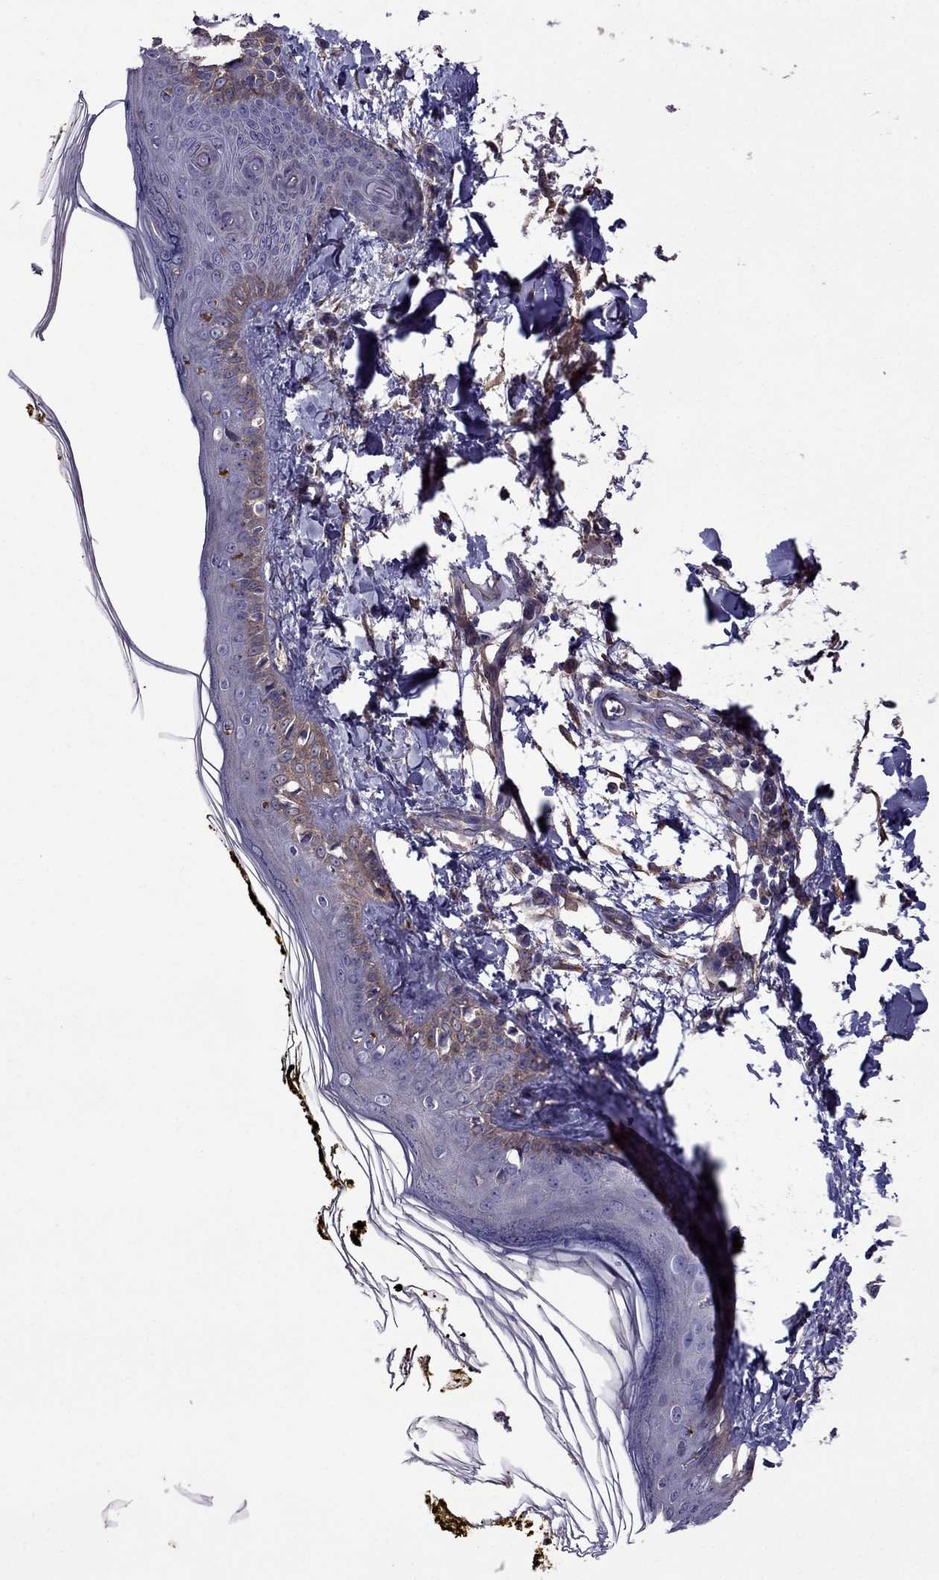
{"staining": {"intensity": "negative", "quantity": "none", "location": "none"}, "tissue": "skin", "cell_type": "Fibroblasts", "image_type": "normal", "snomed": [{"axis": "morphology", "description": "Normal tissue, NOS"}, {"axis": "topography", "description": "Skin"}], "caption": "IHC histopathology image of benign skin stained for a protein (brown), which exhibits no positivity in fibroblasts.", "gene": "ITGB1", "patient": {"sex": "male", "age": 76}}